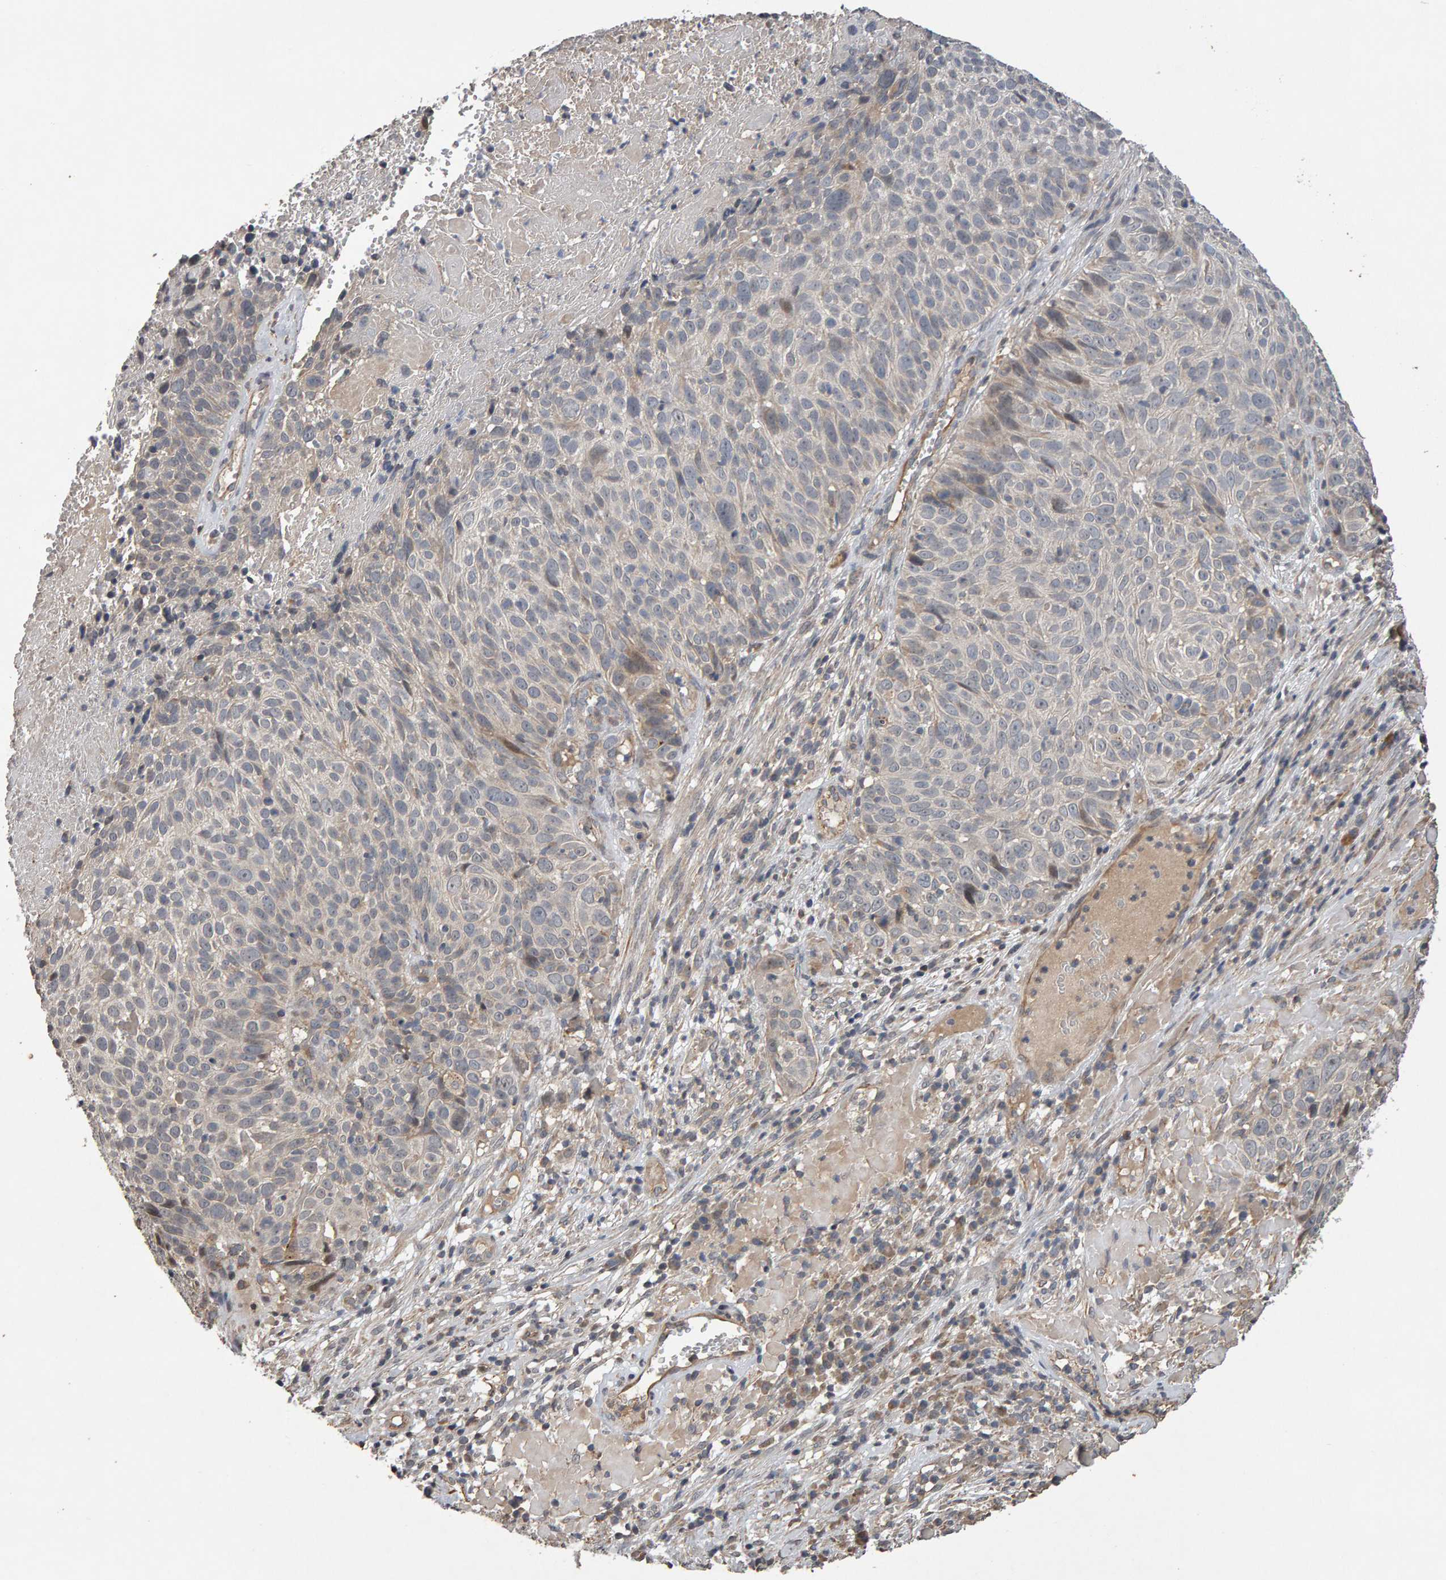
{"staining": {"intensity": "negative", "quantity": "none", "location": "none"}, "tissue": "cervical cancer", "cell_type": "Tumor cells", "image_type": "cancer", "snomed": [{"axis": "morphology", "description": "Squamous cell carcinoma, NOS"}, {"axis": "topography", "description": "Cervix"}], "caption": "Immunohistochemistry image of human cervical squamous cell carcinoma stained for a protein (brown), which shows no staining in tumor cells.", "gene": "COASY", "patient": {"sex": "female", "age": 74}}